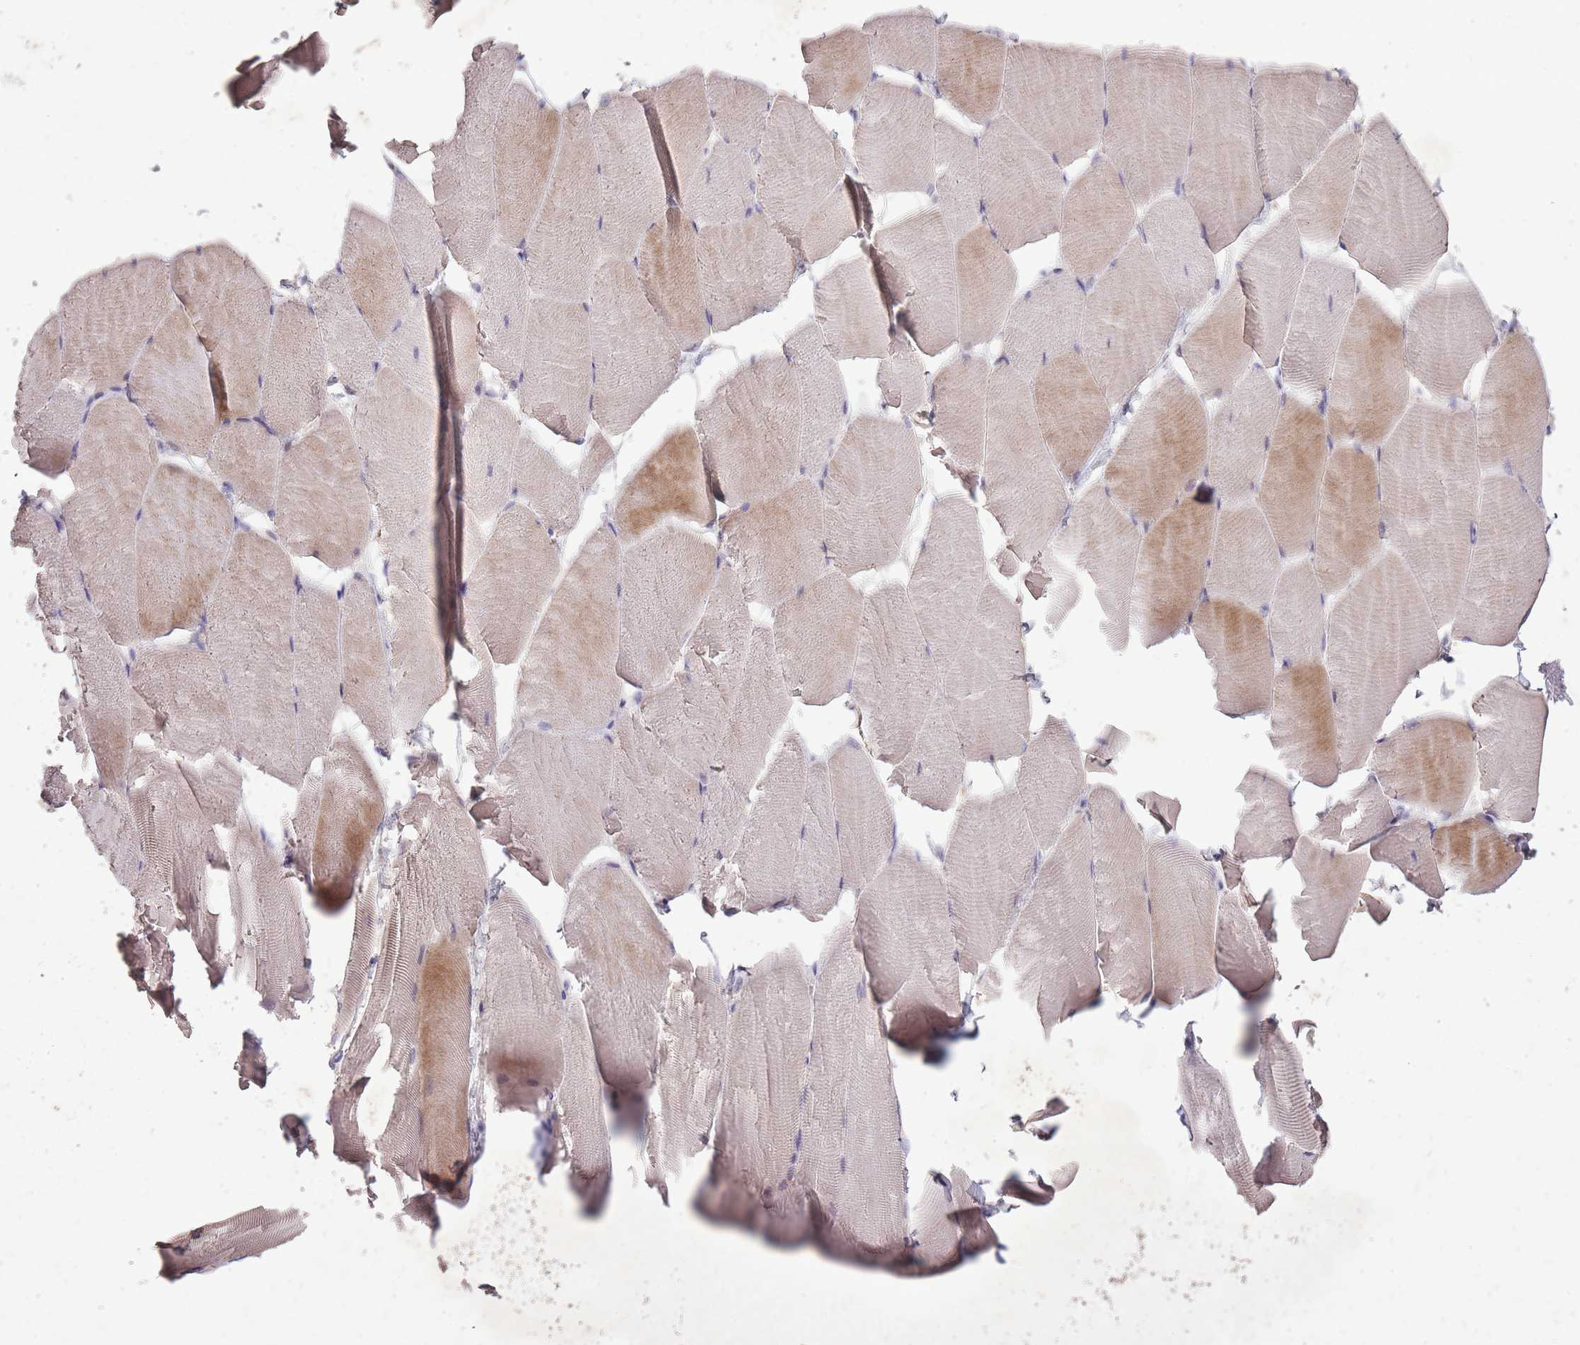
{"staining": {"intensity": "weak", "quantity": "<25%", "location": "cytoplasmic/membranous"}, "tissue": "skeletal muscle", "cell_type": "Myocytes", "image_type": "normal", "snomed": [{"axis": "morphology", "description": "Normal tissue, NOS"}, {"axis": "topography", "description": "Skeletal muscle"}], "caption": "Immunohistochemistry (IHC) image of benign human skeletal muscle stained for a protein (brown), which shows no staining in myocytes. (Brightfield microscopy of DAB (3,3'-diaminobenzidine) IHC at high magnification).", "gene": "OR2V1", "patient": {"sex": "male", "age": 25}}